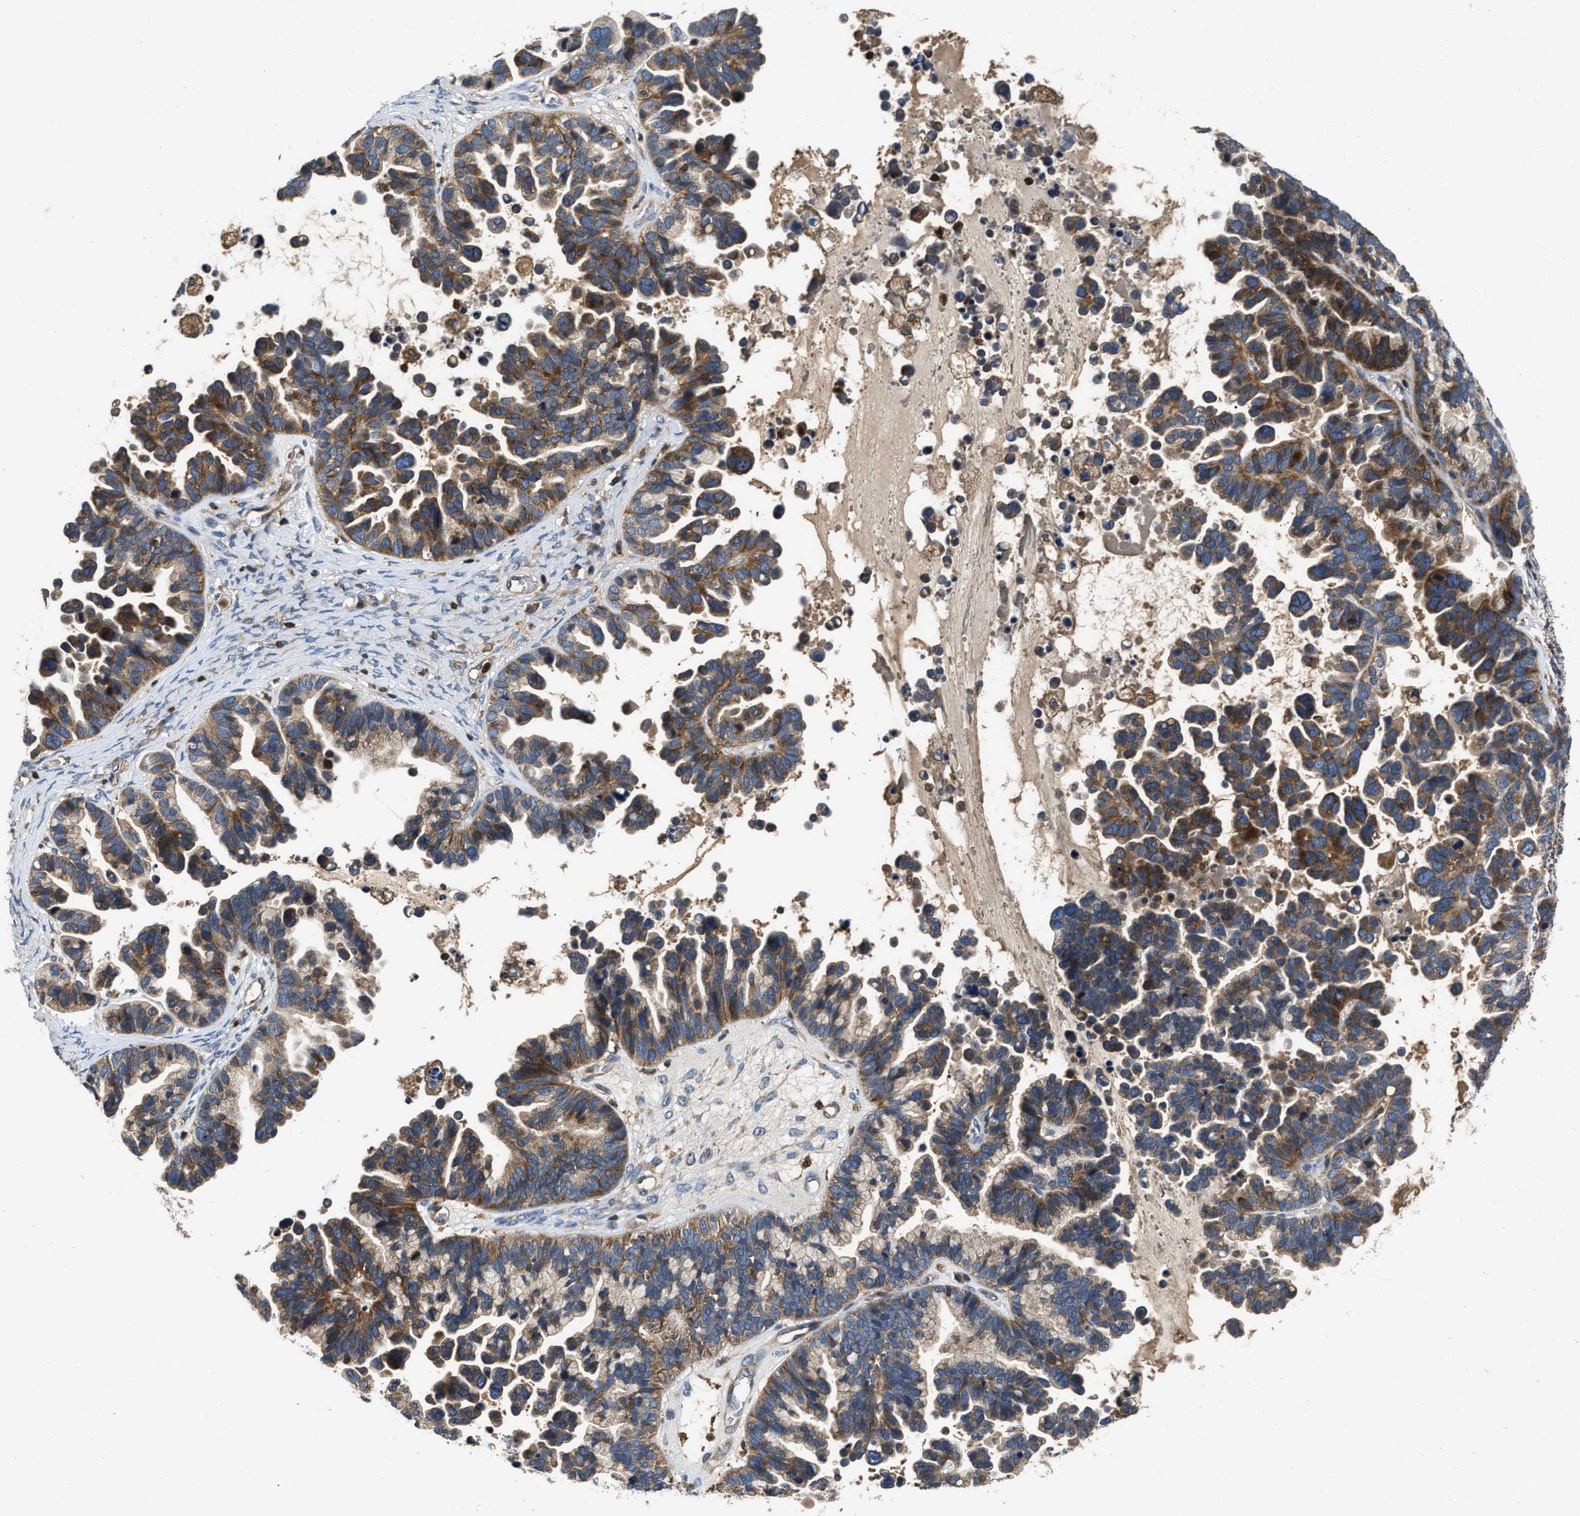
{"staining": {"intensity": "moderate", "quantity": ">75%", "location": "cytoplasmic/membranous"}, "tissue": "ovarian cancer", "cell_type": "Tumor cells", "image_type": "cancer", "snomed": [{"axis": "morphology", "description": "Cystadenocarcinoma, serous, NOS"}, {"axis": "topography", "description": "Ovary"}], "caption": "The immunohistochemical stain shows moderate cytoplasmic/membranous expression in tumor cells of ovarian cancer (serous cystadenocarcinoma) tissue.", "gene": "OSTF1", "patient": {"sex": "female", "age": 56}}